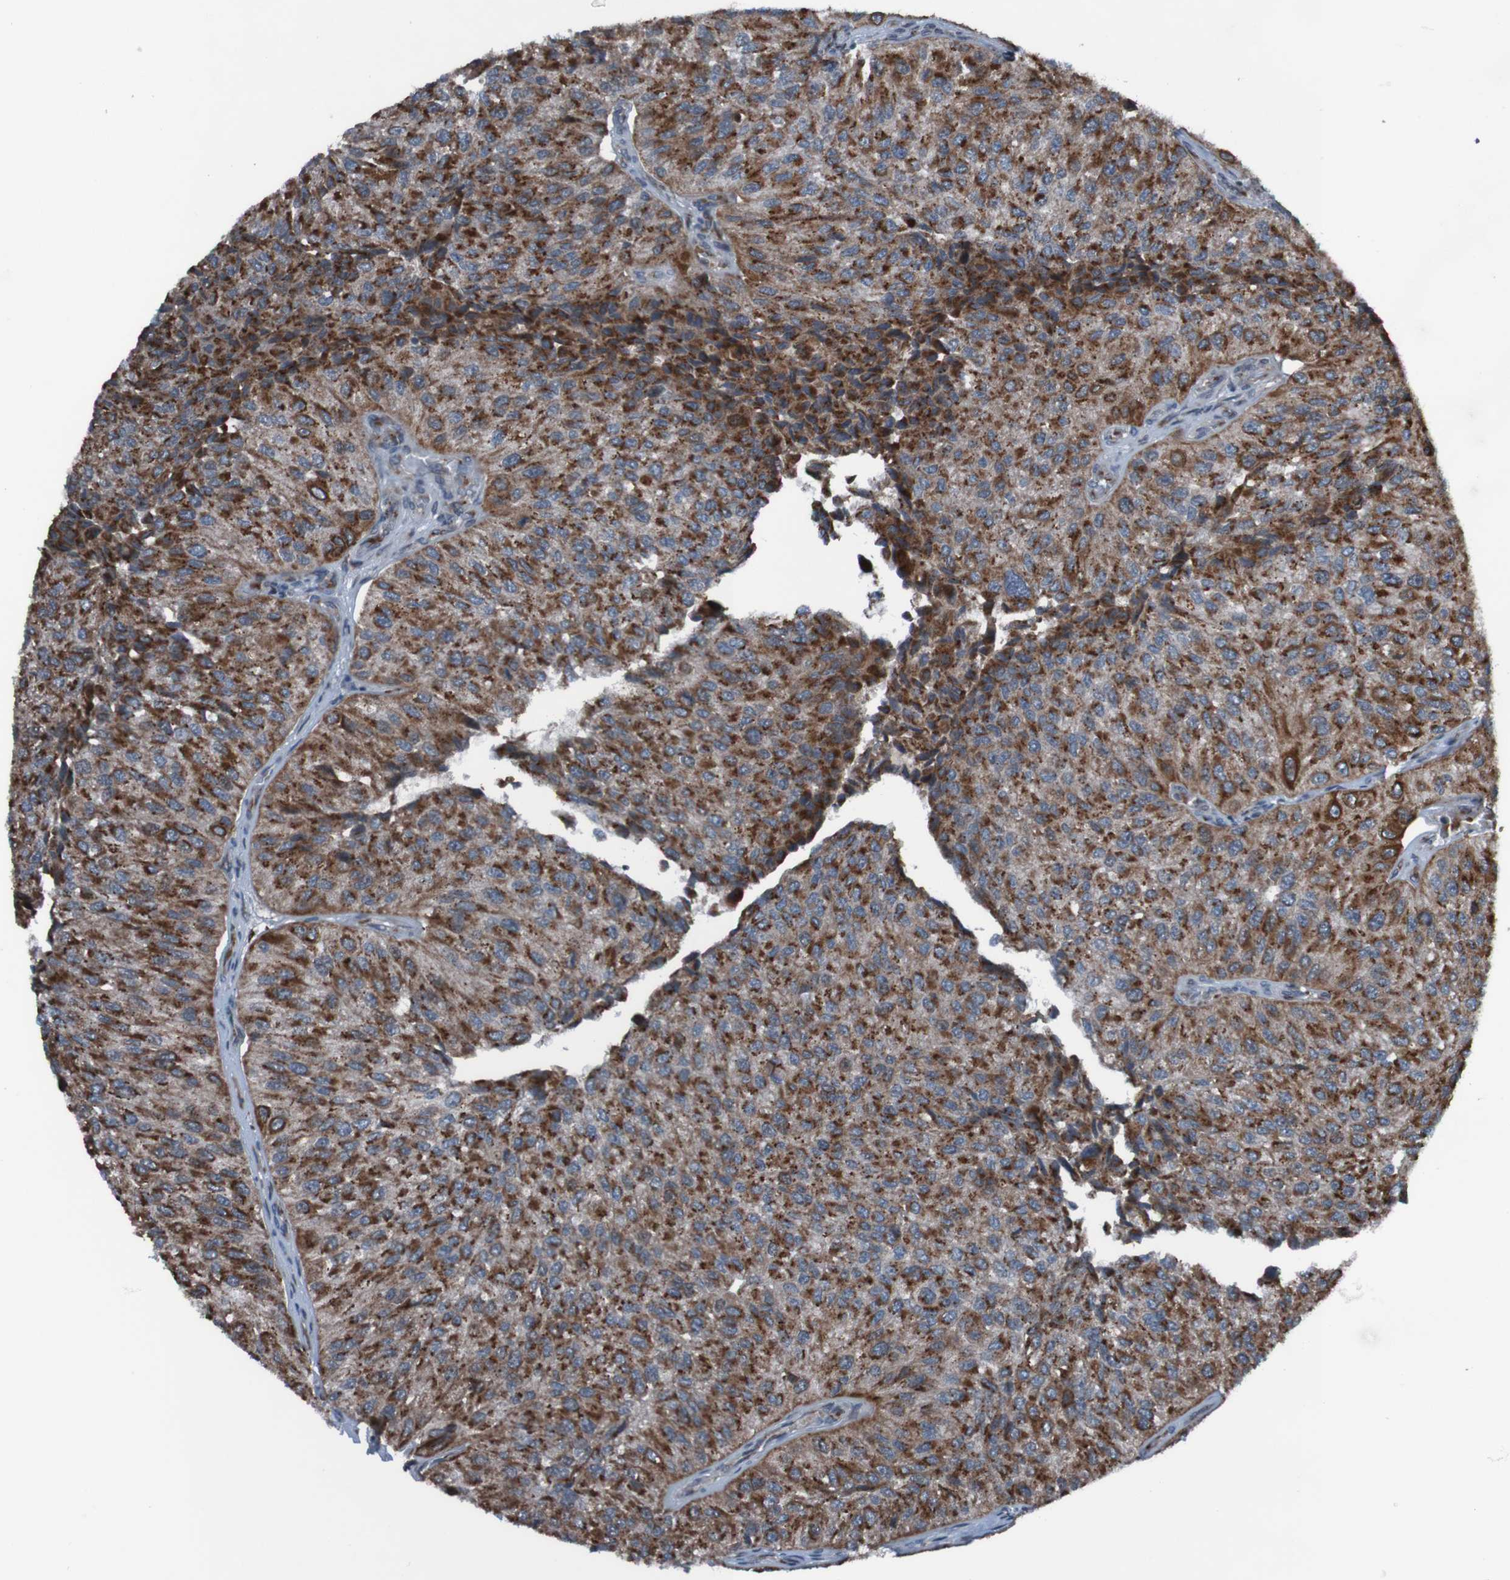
{"staining": {"intensity": "strong", "quantity": ">75%", "location": "cytoplasmic/membranous"}, "tissue": "urothelial cancer", "cell_type": "Tumor cells", "image_type": "cancer", "snomed": [{"axis": "morphology", "description": "Urothelial carcinoma, High grade"}, {"axis": "topography", "description": "Kidney"}, {"axis": "topography", "description": "Urinary bladder"}], "caption": "Immunohistochemical staining of human high-grade urothelial carcinoma shows high levels of strong cytoplasmic/membranous staining in approximately >75% of tumor cells.", "gene": "UNG", "patient": {"sex": "male", "age": 77}}